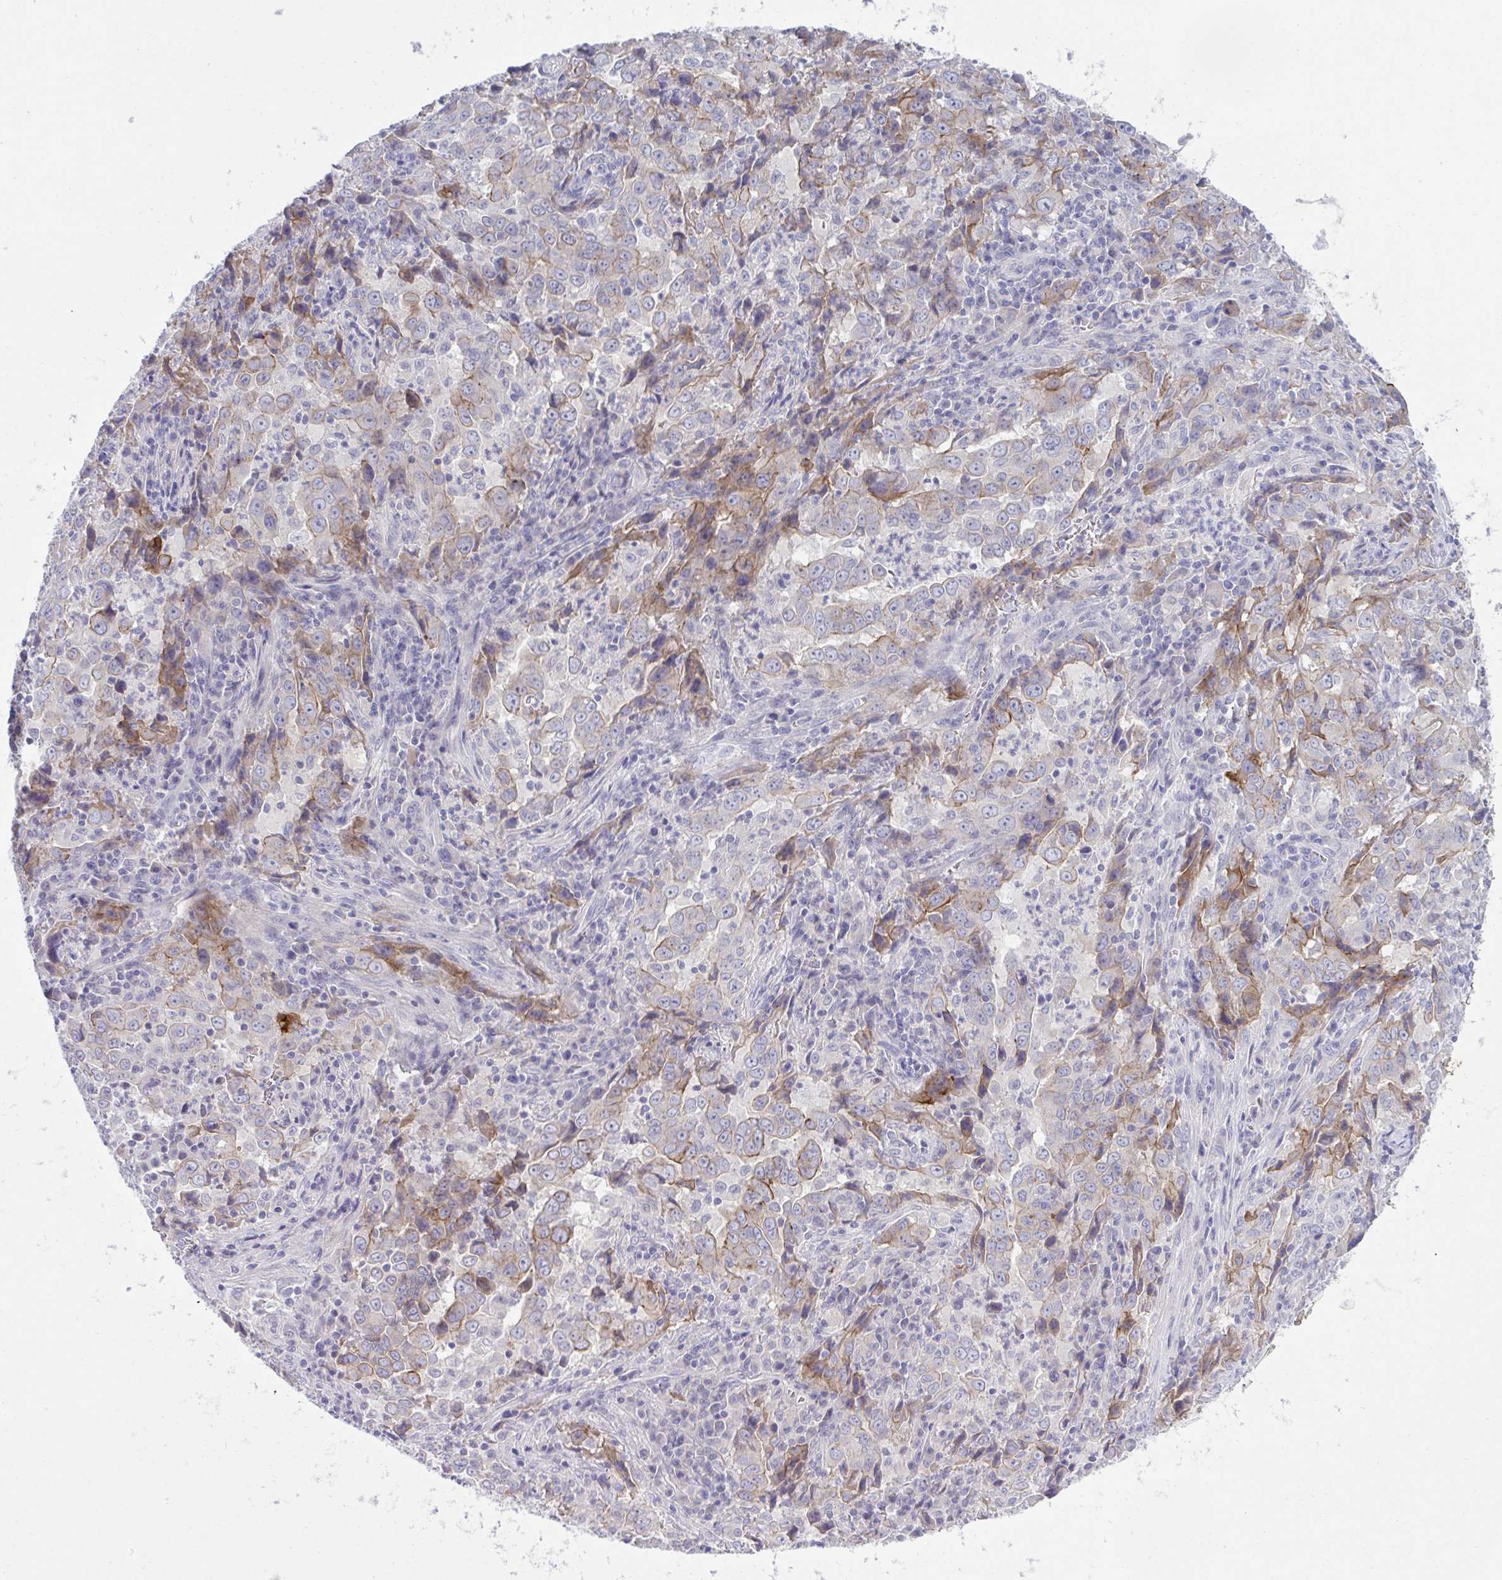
{"staining": {"intensity": "moderate", "quantity": "<25%", "location": "cytoplasmic/membranous"}, "tissue": "lung cancer", "cell_type": "Tumor cells", "image_type": "cancer", "snomed": [{"axis": "morphology", "description": "Adenocarcinoma, NOS"}, {"axis": "topography", "description": "Lung"}], "caption": "Immunohistochemical staining of human lung cancer shows moderate cytoplasmic/membranous protein expression in about <25% of tumor cells.", "gene": "SPTB", "patient": {"sex": "male", "age": 67}}